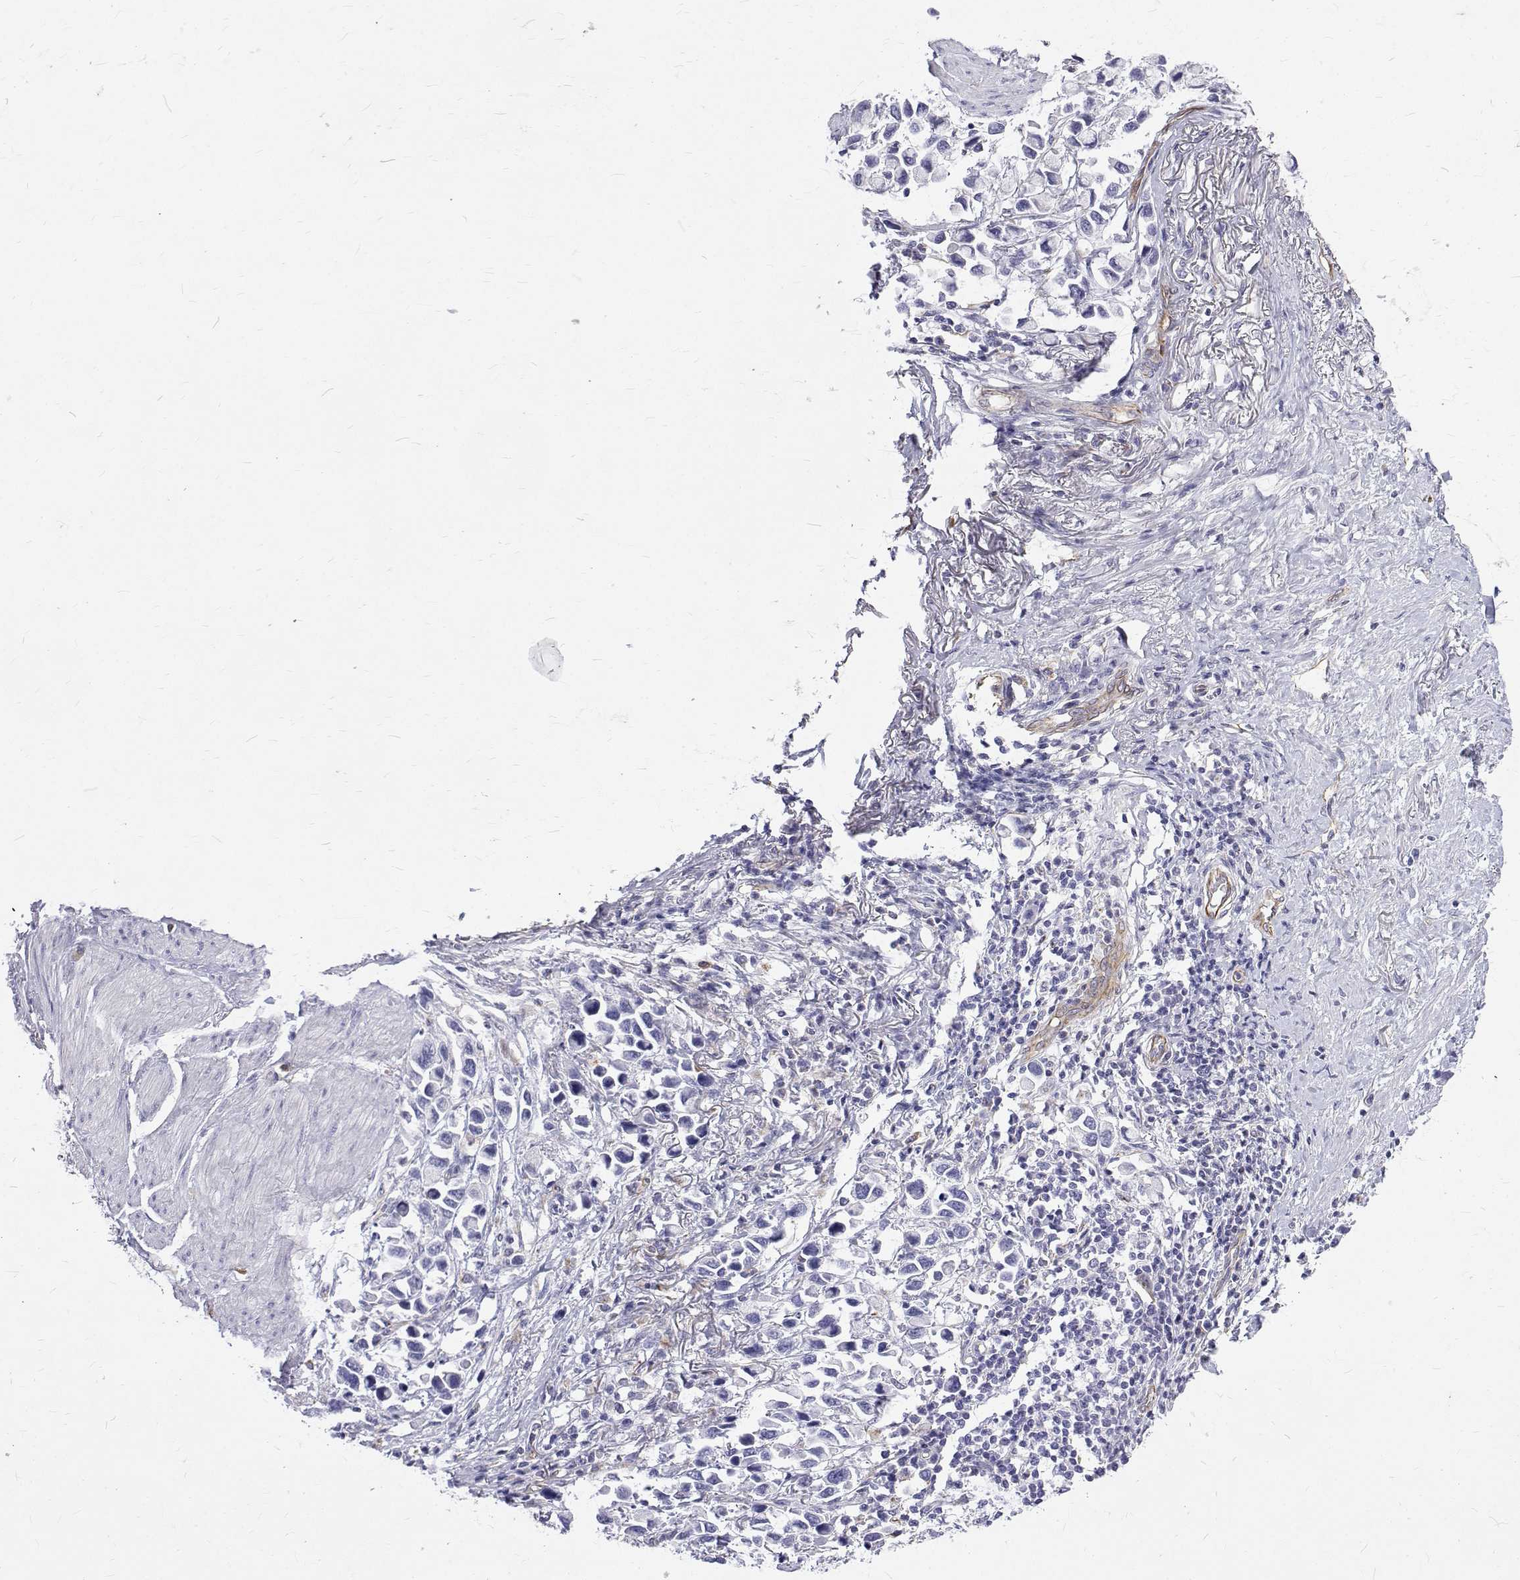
{"staining": {"intensity": "negative", "quantity": "none", "location": "none"}, "tissue": "stomach cancer", "cell_type": "Tumor cells", "image_type": "cancer", "snomed": [{"axis": "morphology", "description": "Adenocarcinoma, NOS"}, {"axis": "topography", "description": "Stomach"}], "caption": "Immunohistochemistry (IHC) of human stomach cancer (adenocarcinoma) displays no positivity in tumor cells.", "gene": "OPRPN", "patient": {"sex": "female", "age": 81}}